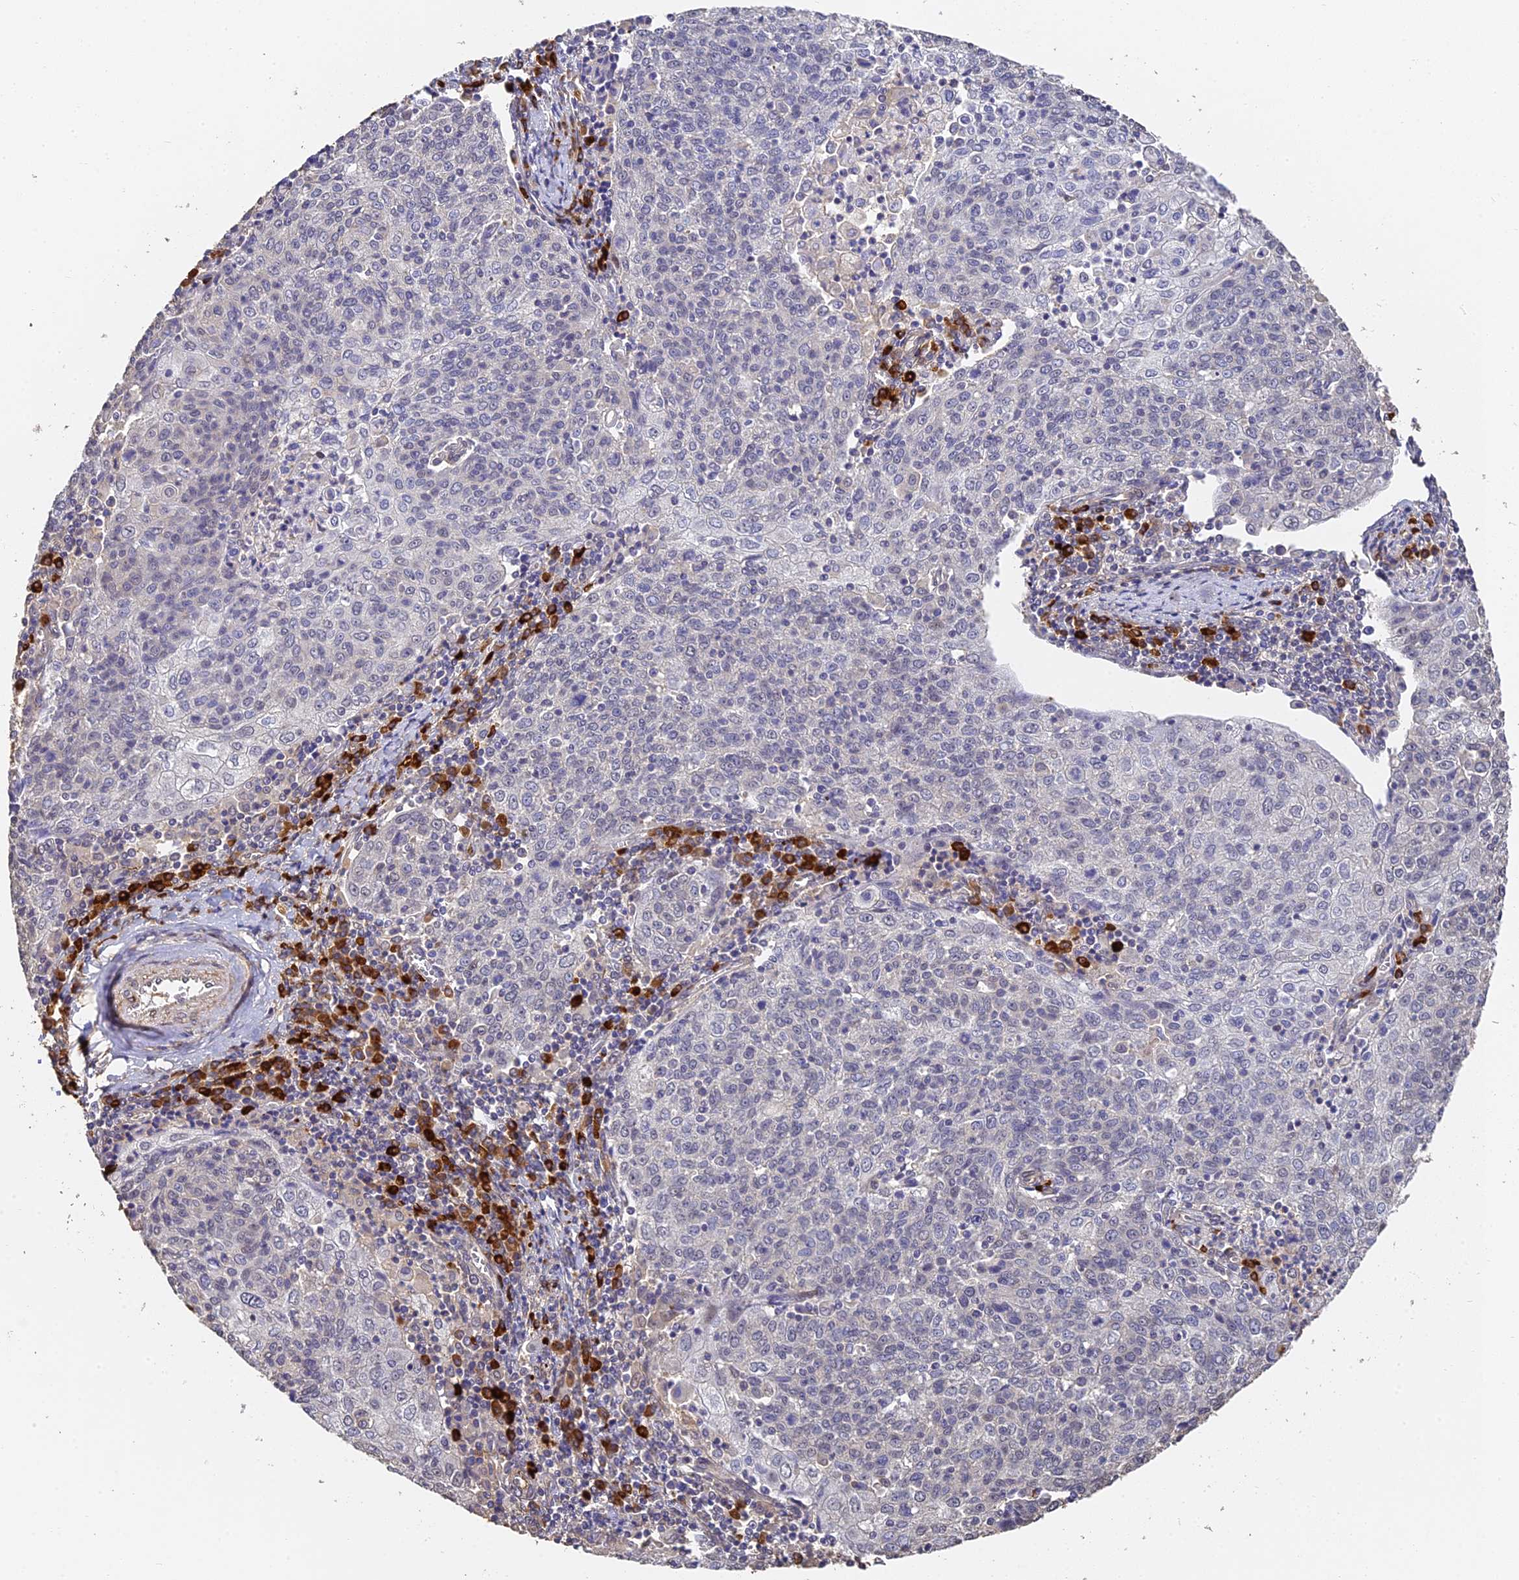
{"staining": {"intensity": "negative", "quantity": "none", "location": "none"}, "tissue": "cervical cancer", "cell_type": "Tumor cells", "image_type": "cancer", "snomed": [{"axis": "morphology", "description": "Squamous cell carcinoma, NOS"}, {"axis": "topography", "description": "Cervix"}], "caption": "Micrograph shows no significant protein staining in tumor cells of cervical squamous cell carcinoma.", "gene": "SLC11A1", "patient": {"sex": "female", "age": 48}}